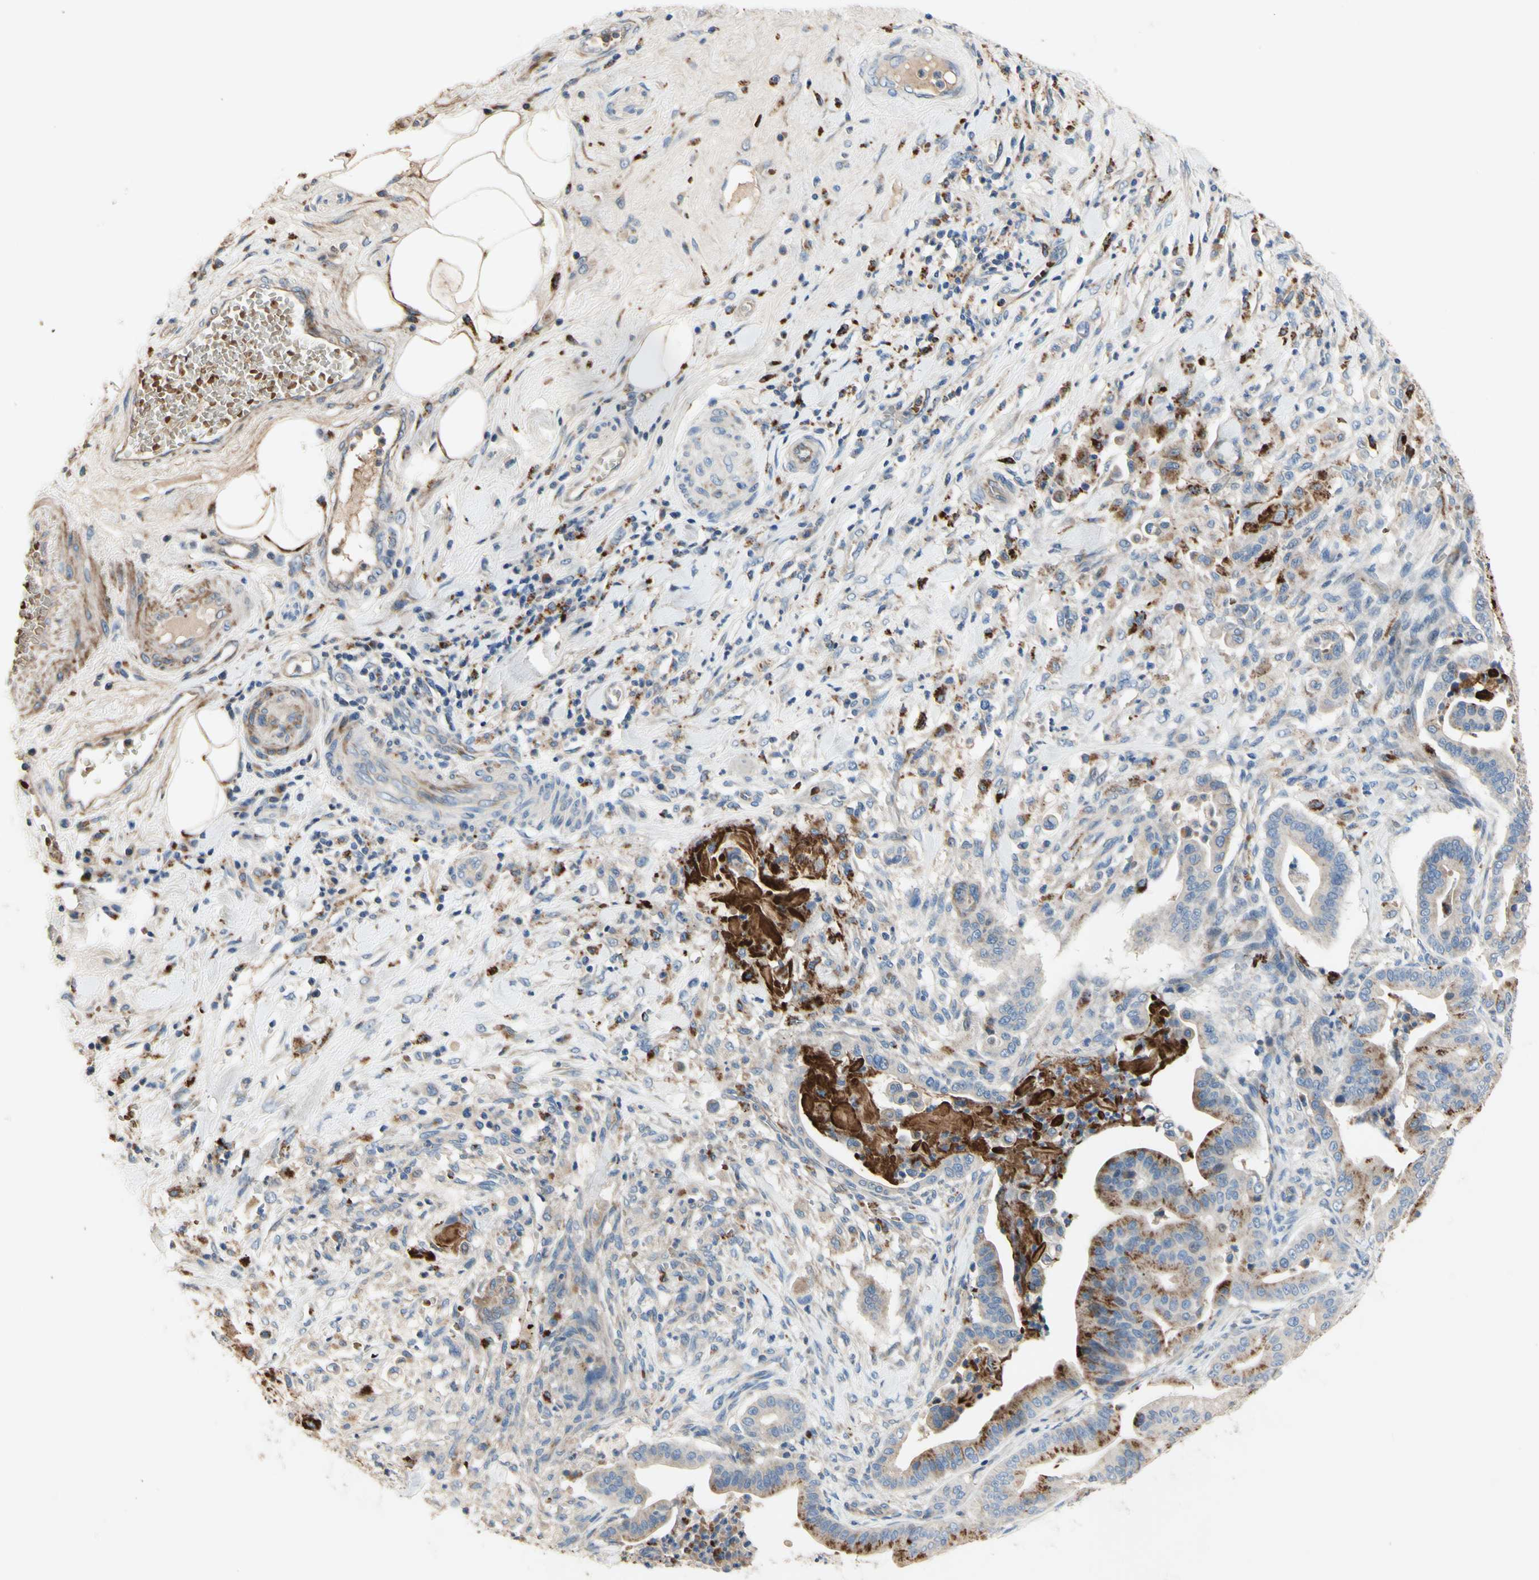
{"staining": {"intensity": "moderate", "quantity": "<25%", "location": "cytoplasmic/membranous"}, "tissue": "pancreatic cancer", "cell_type": "Tumor cells", "image_type": "cancer", "snomed": [{"axis": "morphology", "description": "Adenocarcinoma, NOS"}, {"axis": "topography", "description": "Pancreas"}], "caption": "Moderate cytoplasmic/membranous staining for a protein is identified in about <25% of tumor cells of pancreatic cancer (adenocarcinoma) using IHC.", "gene": "CDON", "patient": {"sex": "male", "age": 63}}